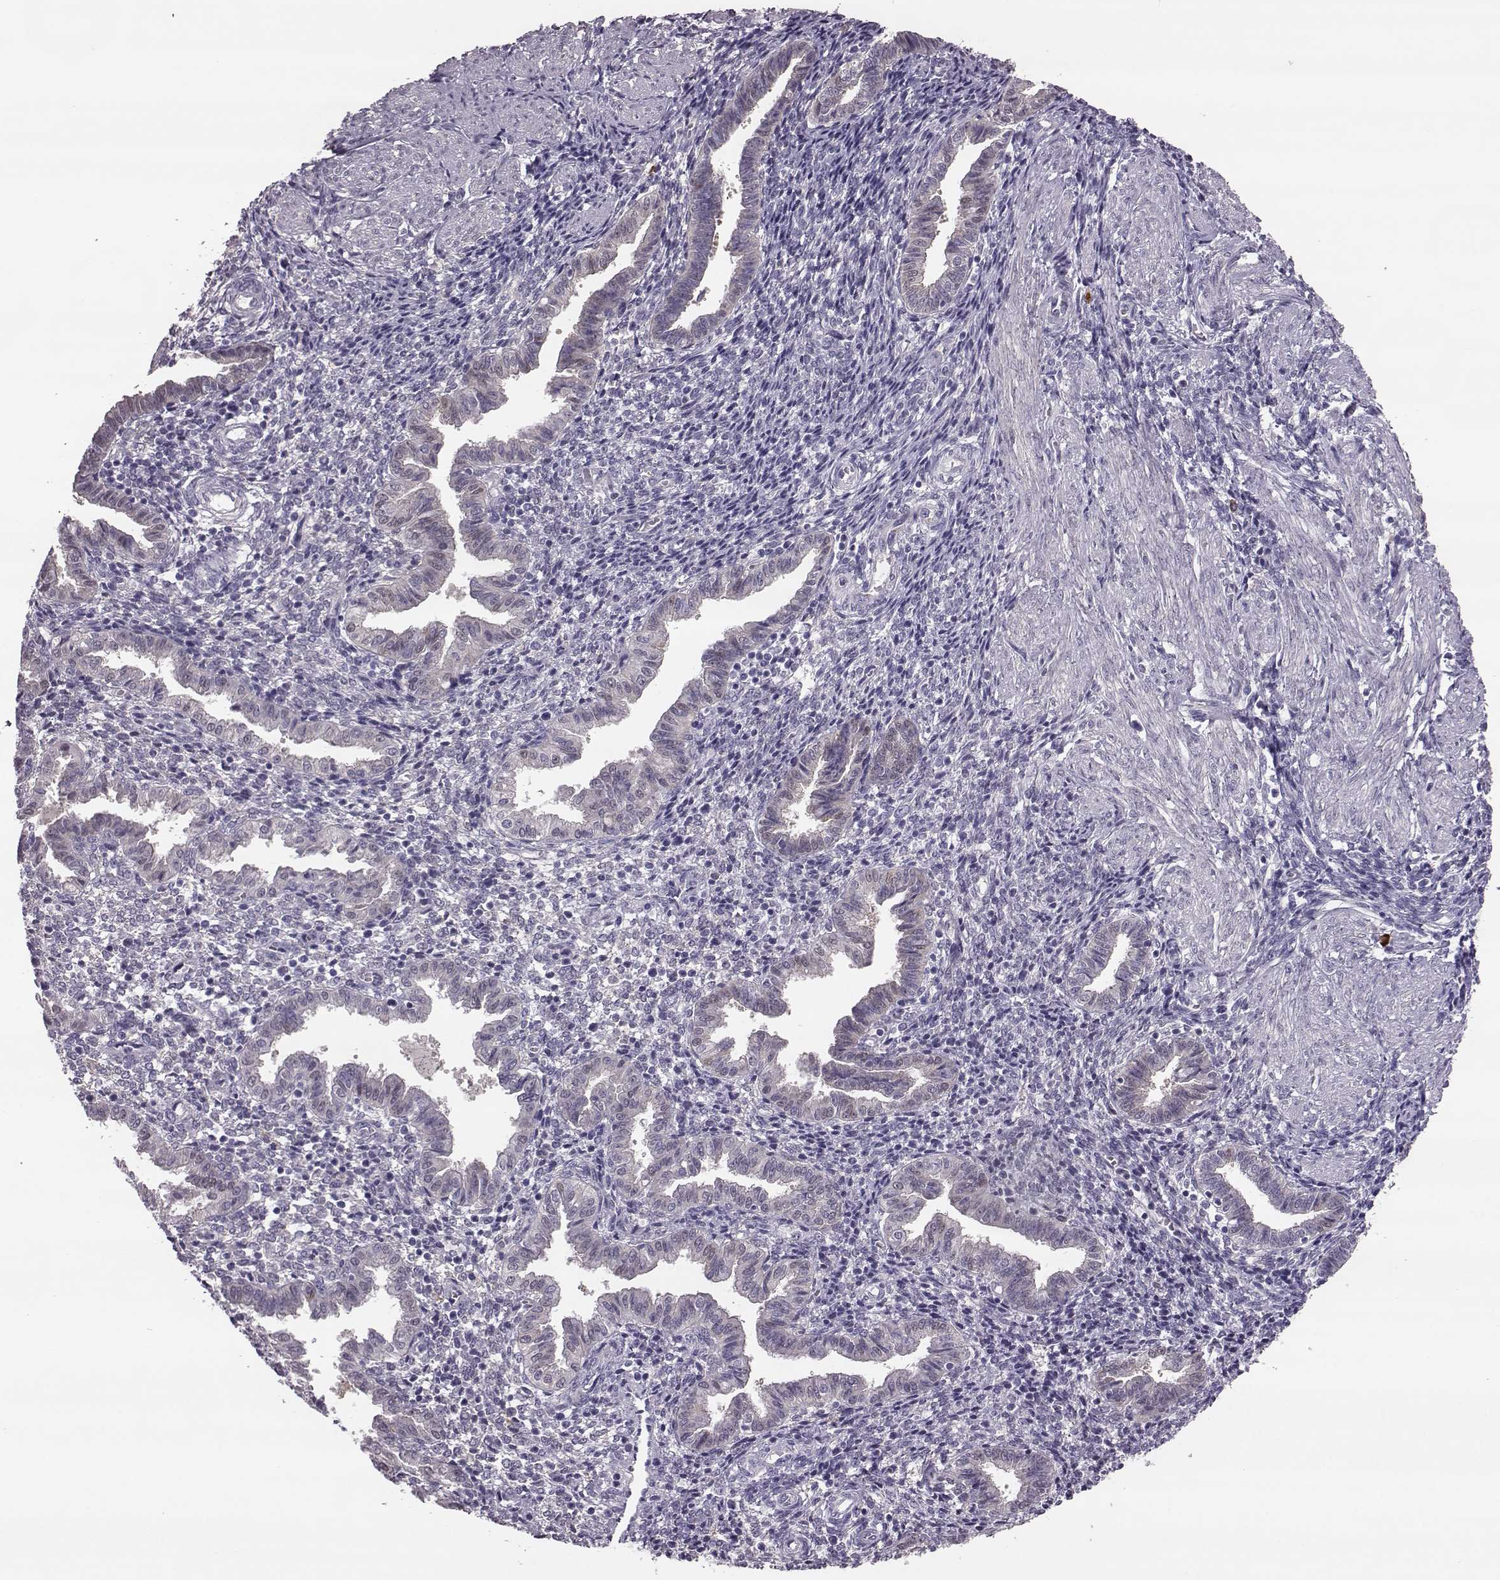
{"staining": {"intensity": "negative", "quantity": "none", "location": "none"}, "tissue": "endometrium", "cell_type": "Cells in endometrial stroma", "image_type": "normal", "snomed": [{"axis": "morphology", "description": "Normal tissue, NOS"}, {"axis": "topography", "description": "Endometrium"}], "caption": "Photomicrograph shows no protein expression in cells in endometrial stroma of unremarkable endometrium. (Brightfield microscopy of DAB IHC at high magnification).", "gene": "ADGRG5", "patient": {"sex": "female", "age": 37}}